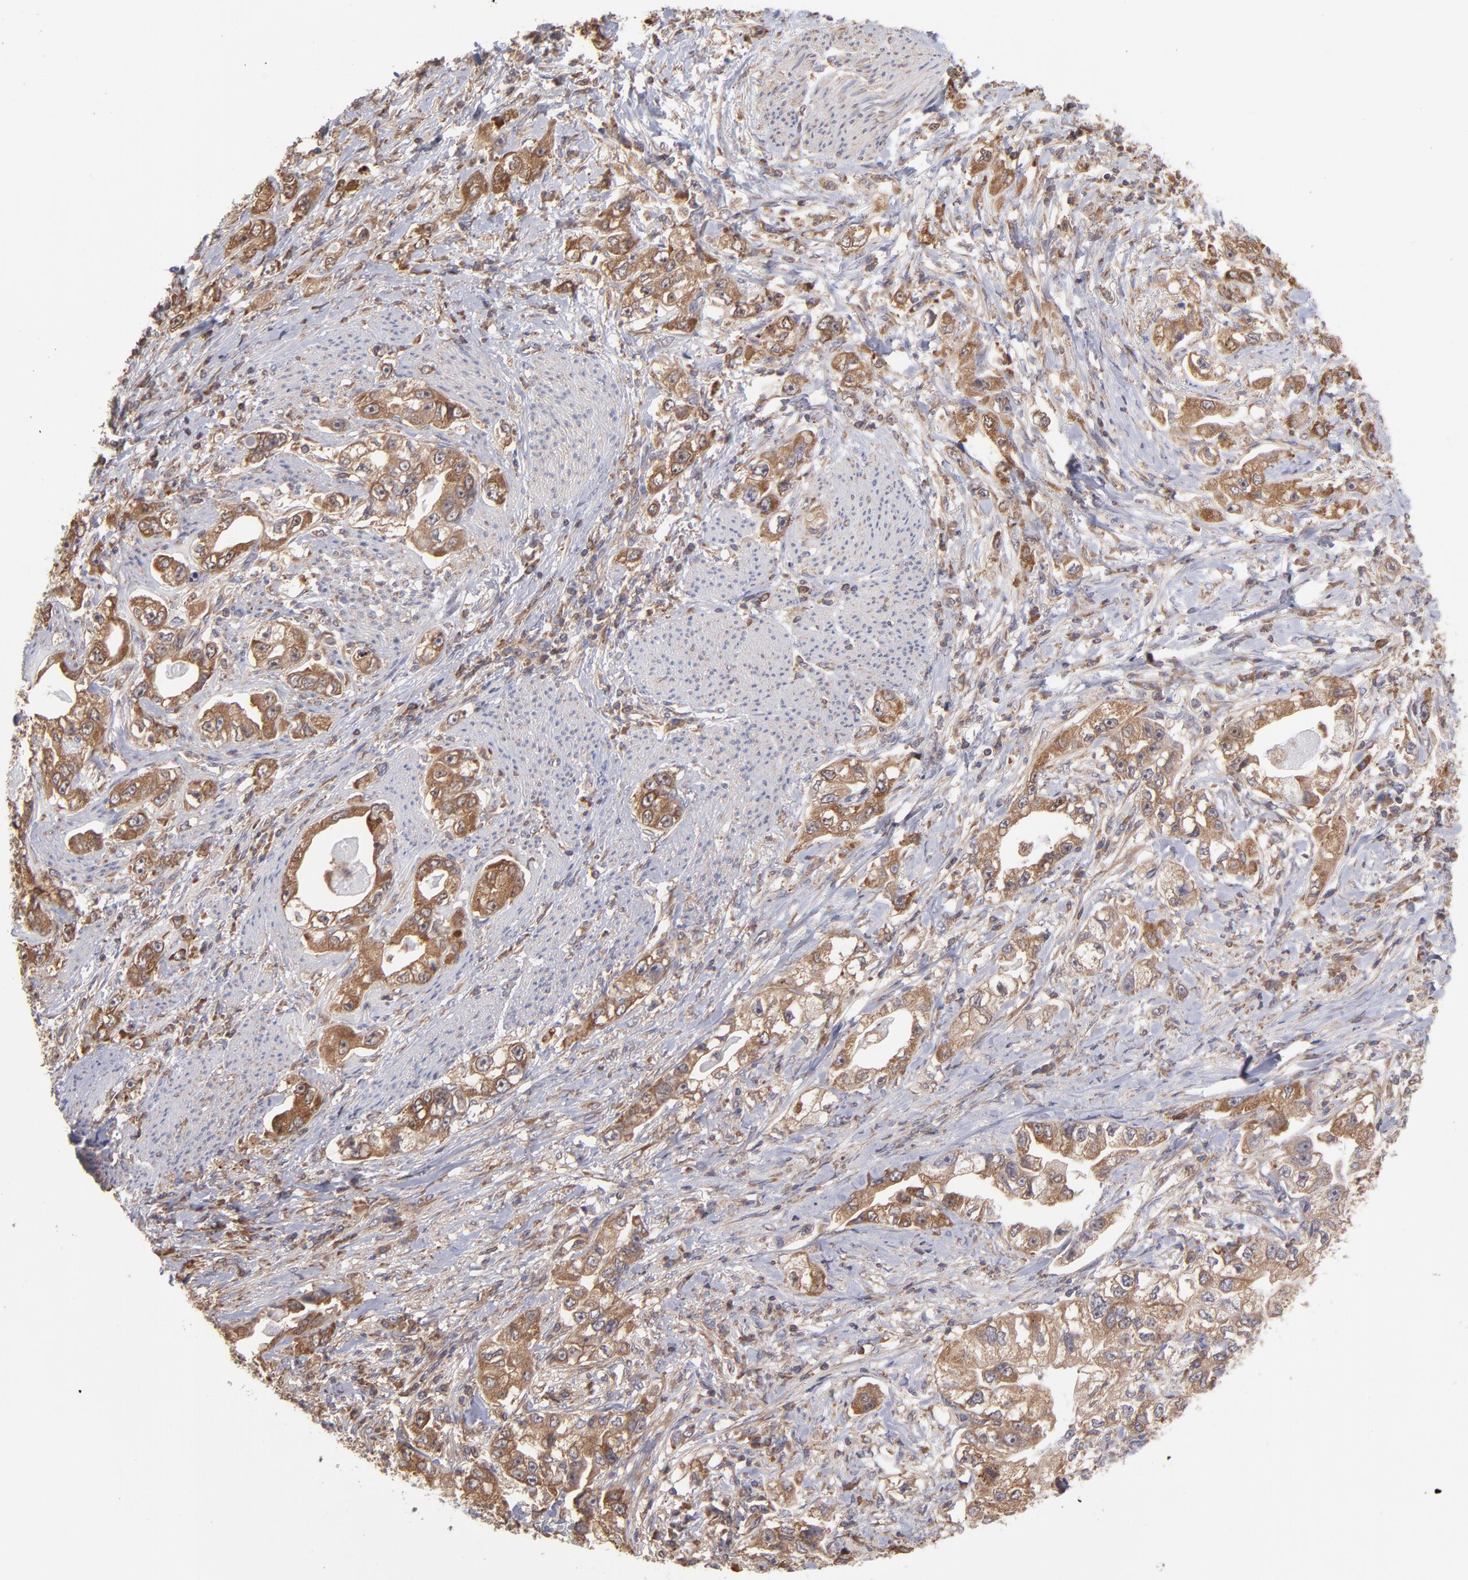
{"staining": {"intensity": "moderate", "quantity": ">75%", "location": "cytoplasmic/membranous"}, "tissue": "stomach cancer", "cell_type": "Tumor cells", "image_type": "cancer", "snomed": [{"axis": "morphology", "description": "Adenocarcinoma, NOS"}, {"axis": "topography", "description": "Stomach, lower"}], "caption": "IHC image of neoplastic tissue: human stomach adenocarcinoma stained using IHC shows medium levels of moderate protein expression localized specifically in the cytoplasmic/membranous of tumor cells, appearing as a cytoplasmic/membranous brown color.", "gene": "MAPRE1", "patient": {"sex": "female", "age": 93}}